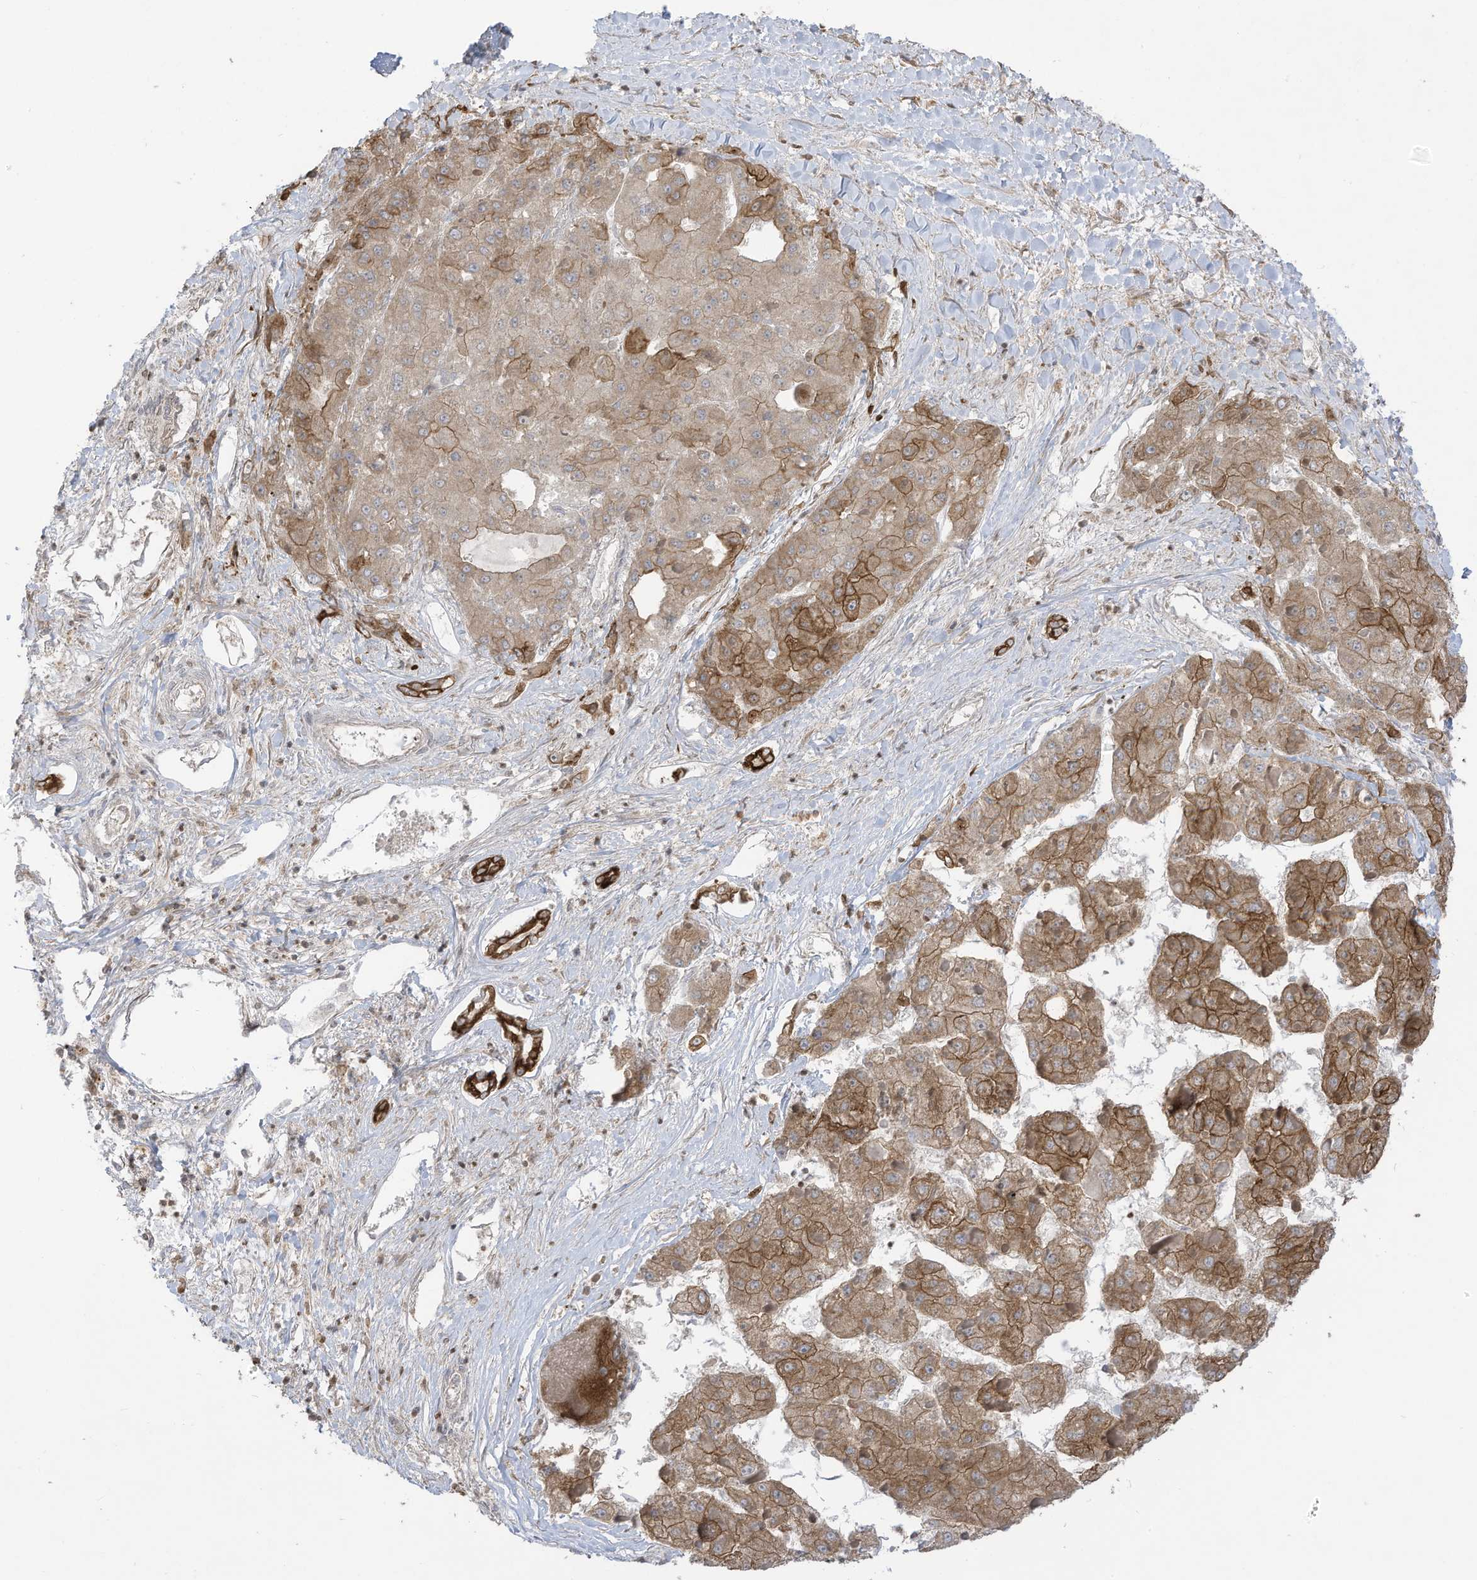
{"staining": {"intensity": "moderate", "quantity": ">75%", "location": "cytoplasmic/membranous"}, "tissue": "liver cancer", "cell_type": "Tumor cells", "image_type": "cancer", "snomed": [{"axis": "morphology", "description": "Carcinoma, Hepatocellular, NOS"}, {"axis": "topography", "description": "Liver"}], "caption": "The photomicrograph displays immunohistochemical staining of liver cancer (hepatocellular carcinoma). There is moderate cytoplasmic/membranous positivity is appreciated in approximately >75% of tumor cells.", "gene": "CGAS", "patient": {"sex": "female", "age": 73}}